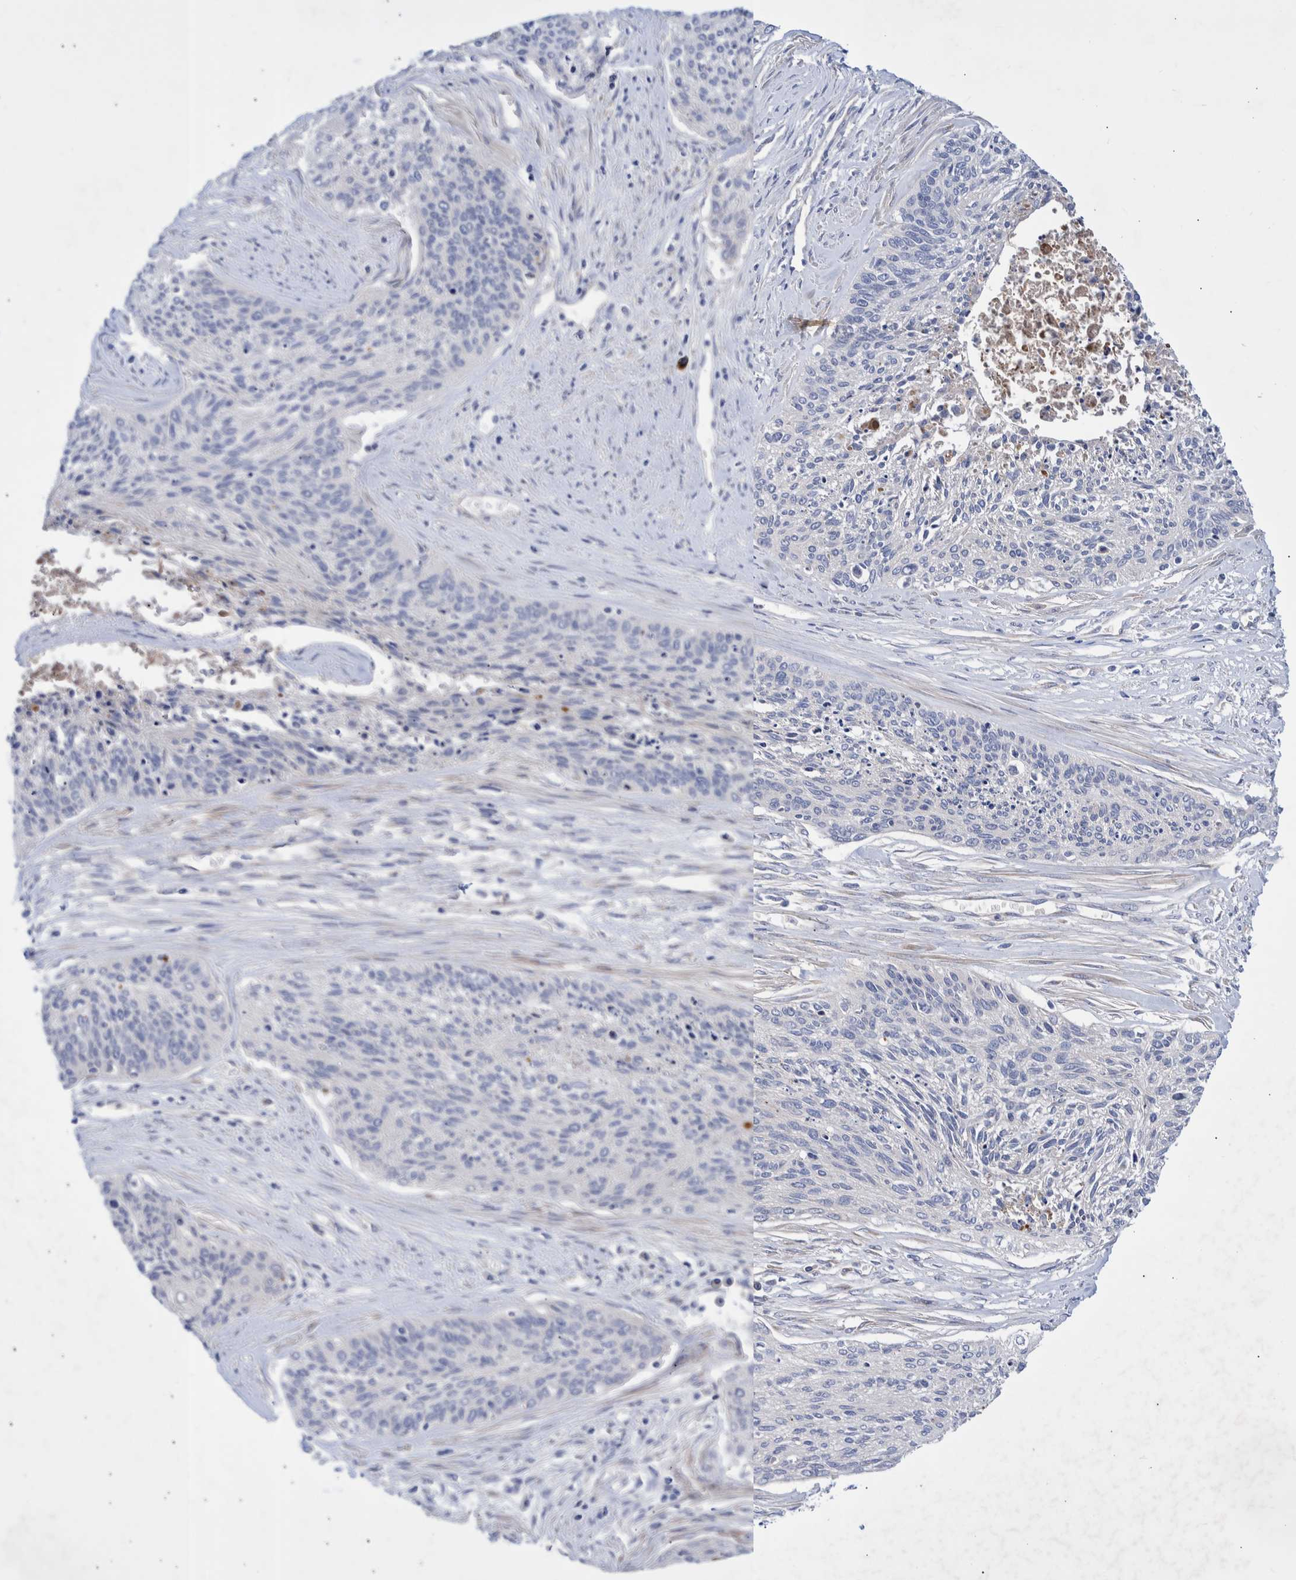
{"staining": {"intensity": "negative", "quantity": "none", "location": "none"}, "tissue": "cervical cancer", "cell_type": "Tumor cells", "image_type": "cancer", "snomed": [{"axis": "morphology", "description": "Squamous cell carcinoma, NOS"}, {"axis": "topography", "description": "Cervix"}], "caption": "A high-resolution histopathology image shows immunohistochemistry (IHC) staining of cervical squamous cell carcinoma, which exhibits no significant positivity in tumor cells.", "gene": "DLL4", "patient": {"sex": "female", "age": 55}}